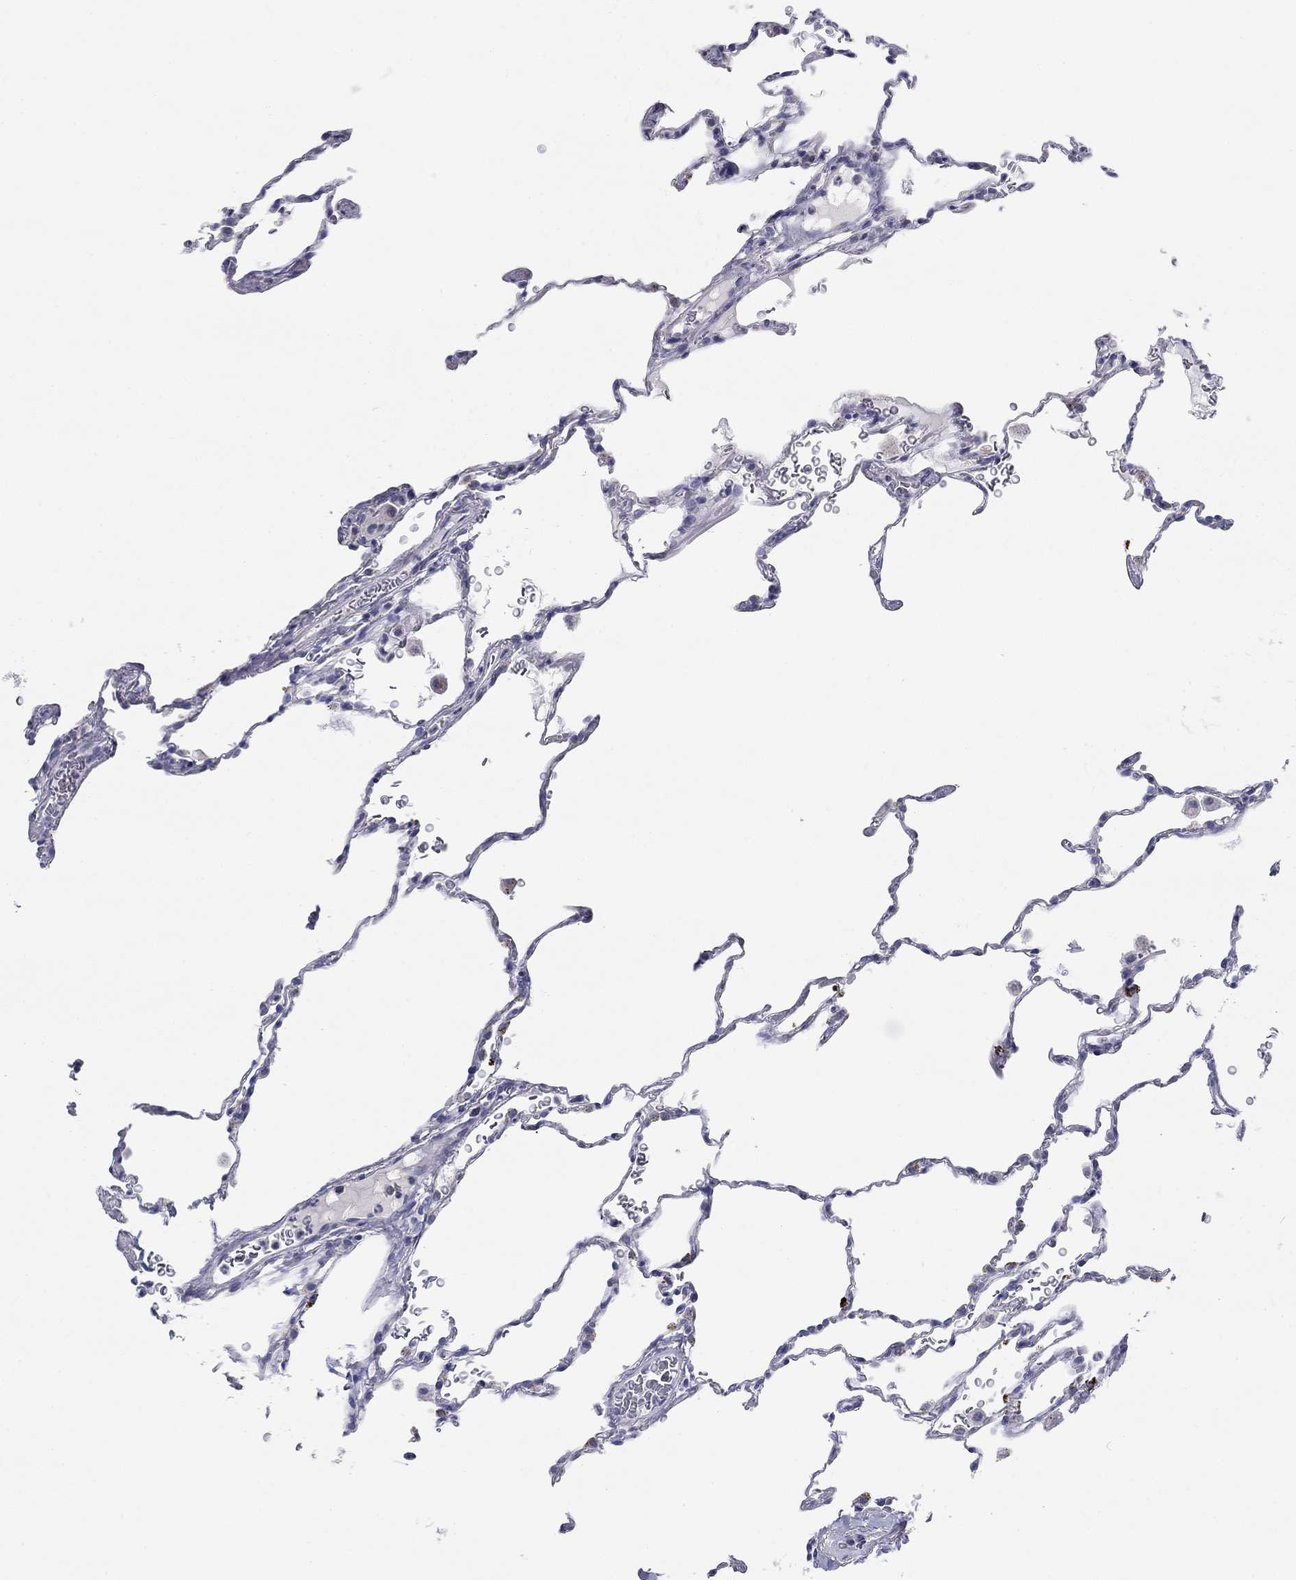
{"staining": {"intensity": "negative", "quantity": "none", "location": "none"}, "tissue": "lung", "cell_type": "Alveolar cells", "image_type": "normal", "snomed": [{"axis": "morphology", "description": "Normal tissue, NOS"}, {"axis": "morphology", "description": "Adenocarcinoma, metastatic, NOS"}, {"axis": "topography", "description": "Lung"}], "caption": "The micrograph reveals no staining of alveolar cells in unremarkable lung. (DAB immunohistochemistry visualized using brightfield microscopy, high magnification).", "gene": "GRK7", "patient": {"sex": "male", "age": 45}}